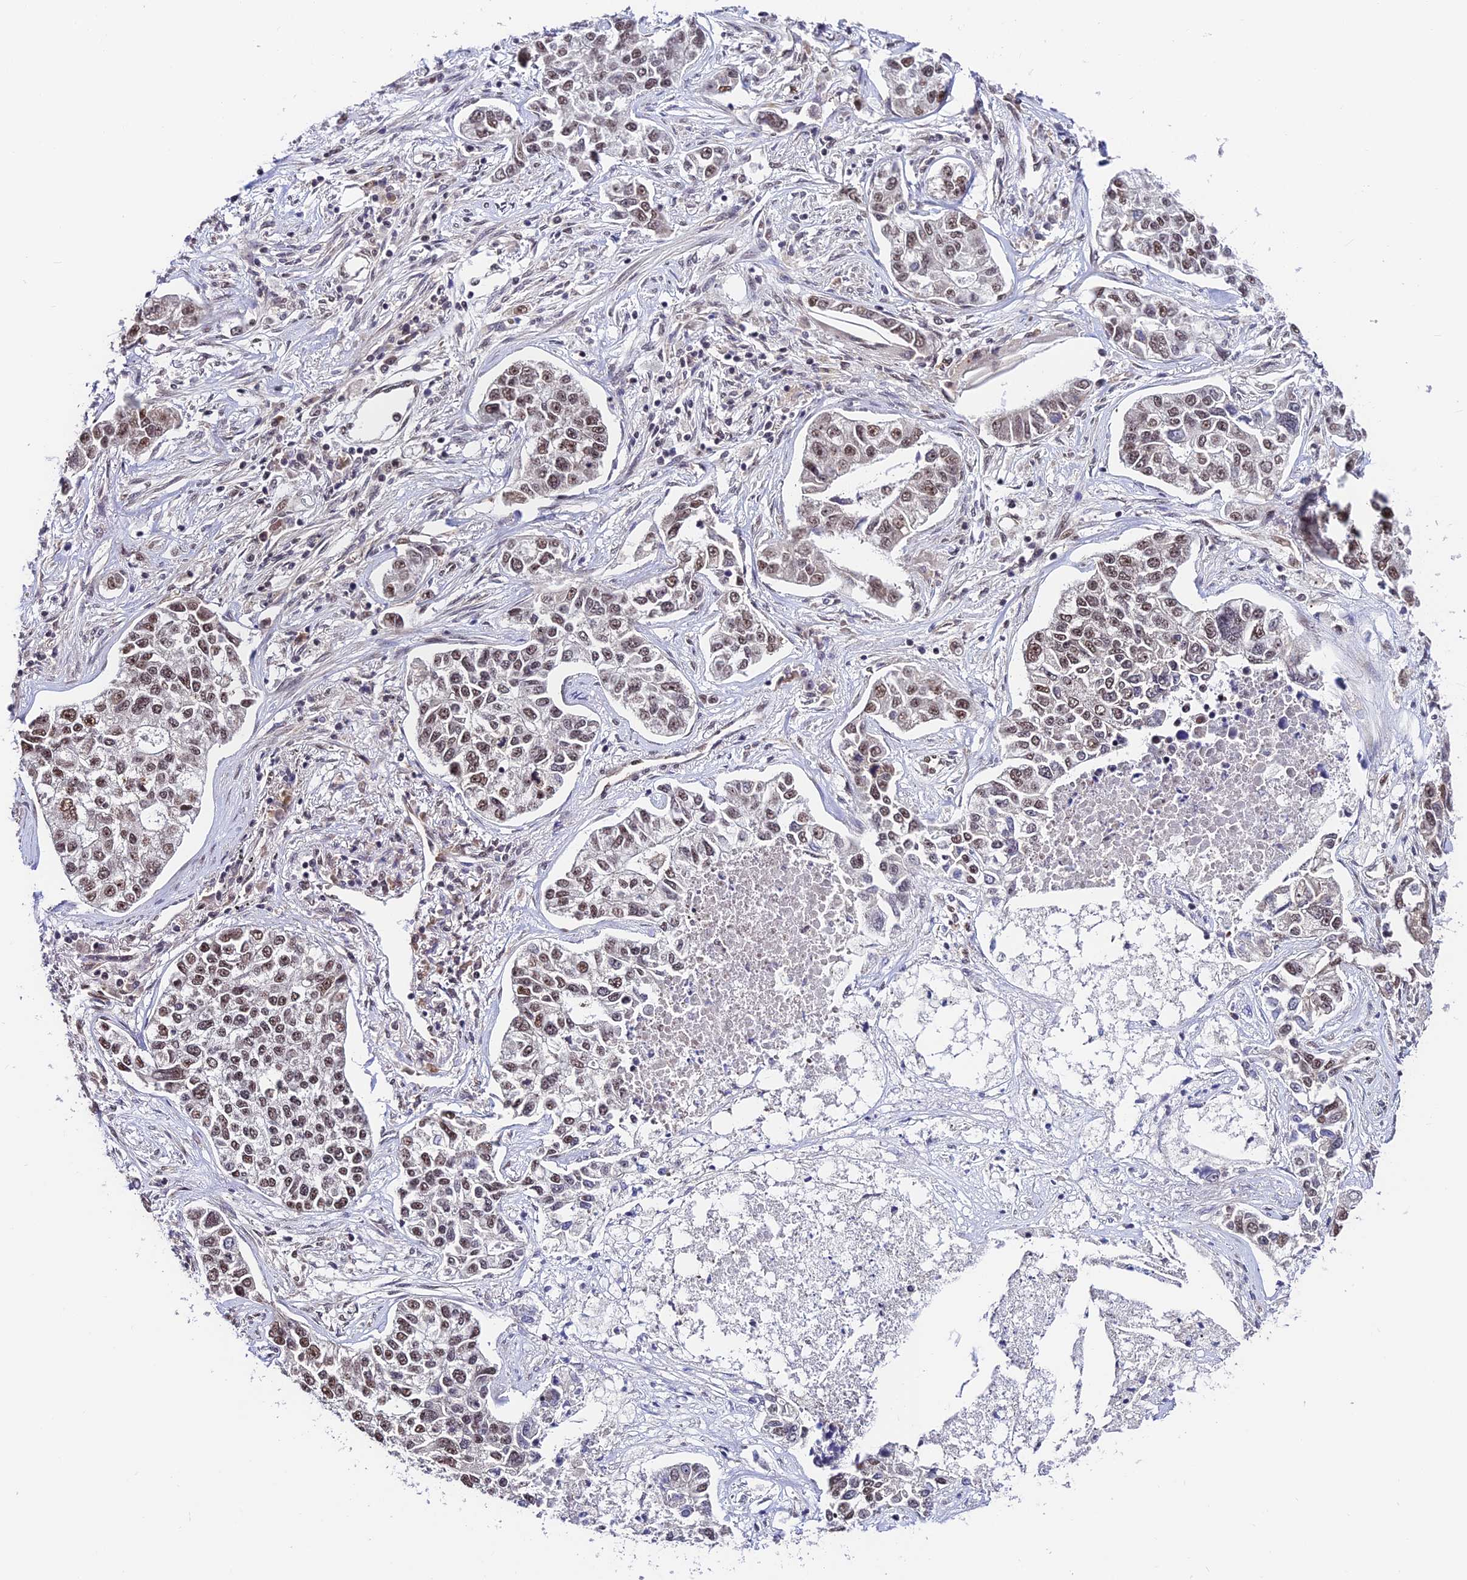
{"staining": {"intensity": "moderate", "quantity": ">75%", "location": "nuclear"}, "tissue": "lung cancer", "cell_type": "Tumor cells", "image_type": "cancer", "snomed": [{"axis": "morphology", "description": "Adenocarcinoma, NOS"}, {"axis": "topography", "description": "Lung"}], "caption": "A high-resolution histopathology image shows immunohistochemistry (IHC) staining of lung adenocarcinoma, which demonstrates moderate nuclear positivity in approximately >75% of tumor cells.", "gene": "RBM42", "patient": {"sex": "male", "age": 49}}